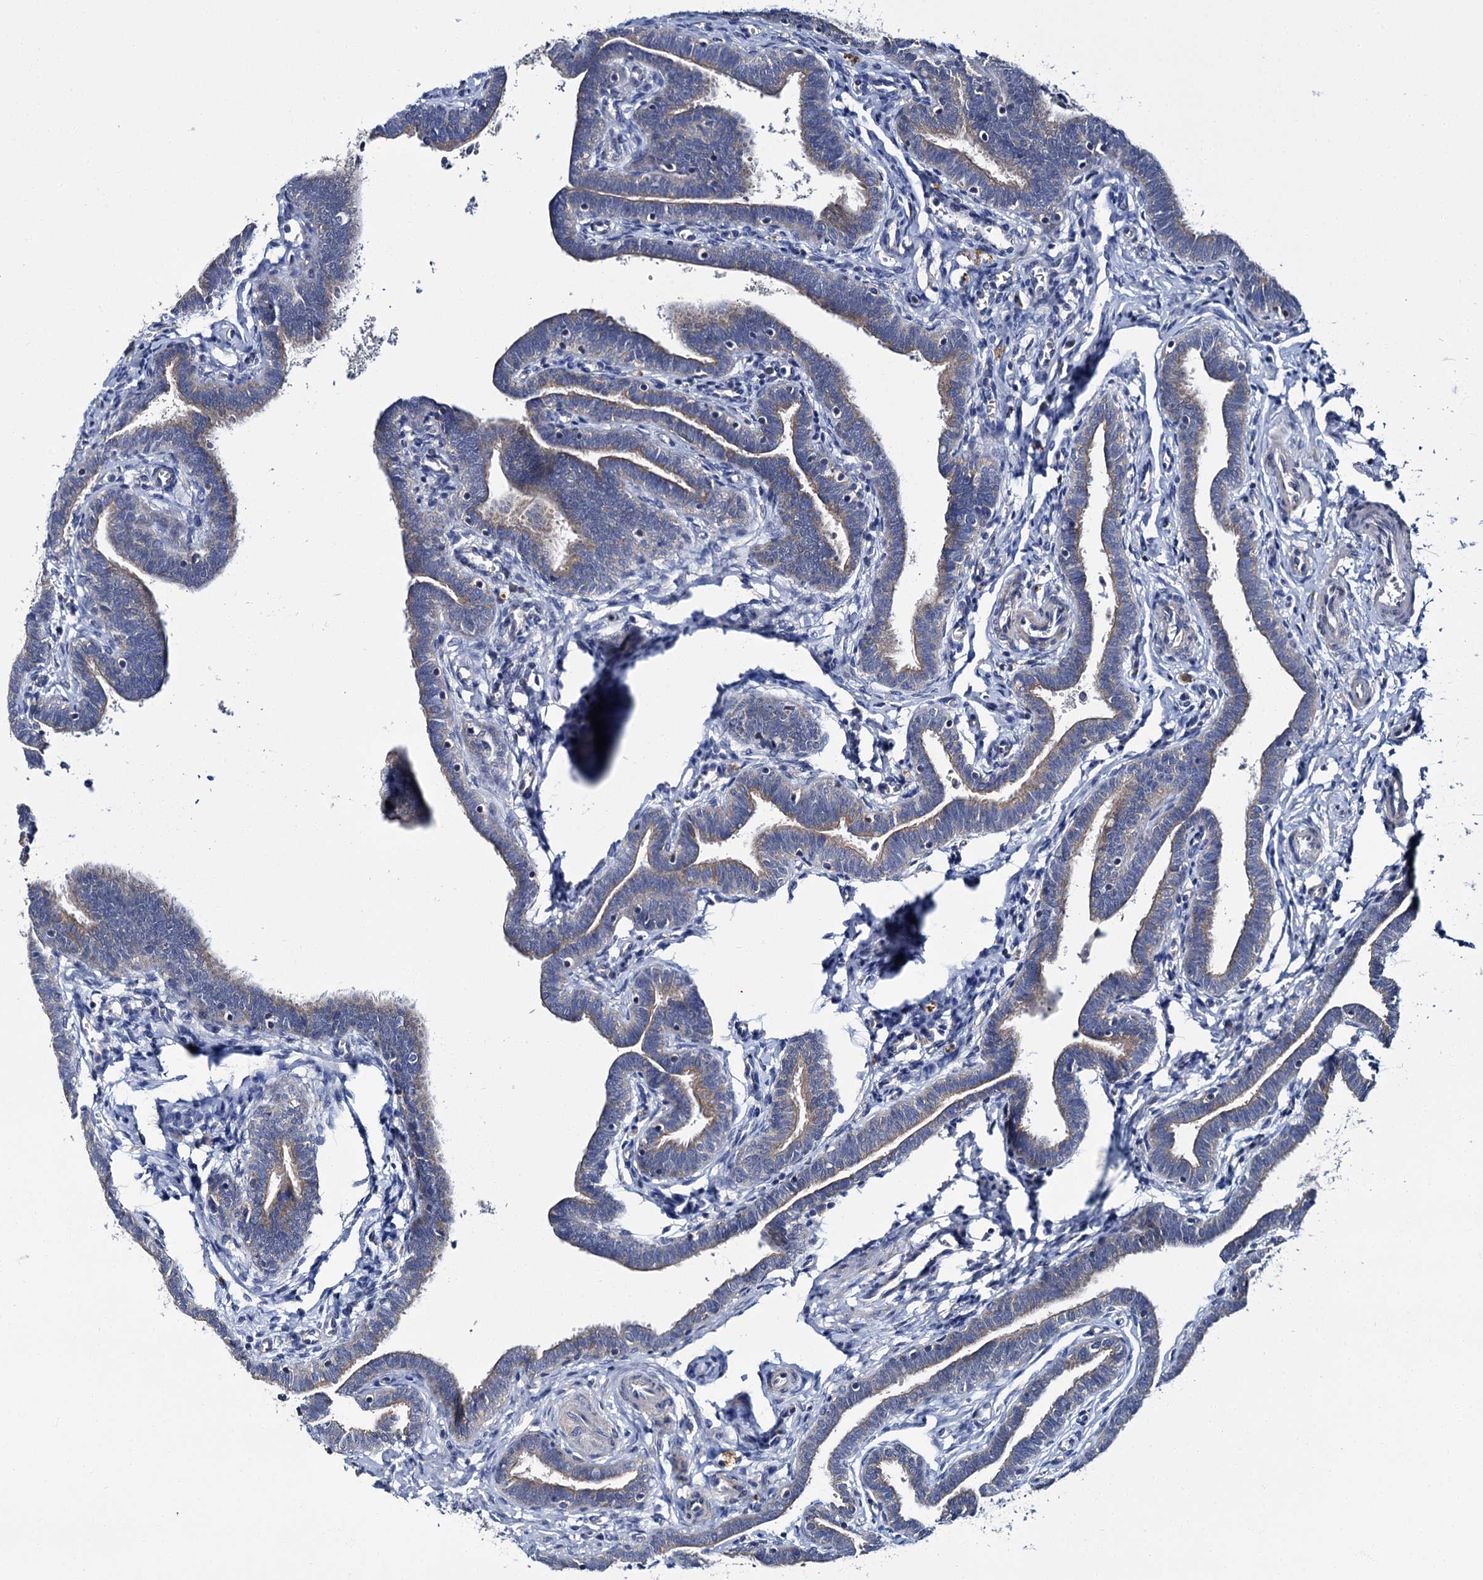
{"staining": {"intensity": "moderate", "quantity": "25%-75%", "location": "cytoplasmic/membranous"}, "tissue": "fallopian tube", "cell_type": "Glandular cells", "image_type": "normal", "snomed": [{"axis": "morphology", "description": "Normal tissue, NOS"}, {"axis": "topography", "description": "Fallopian tube"}], "caption": "The image demonstrates immunohistochemical staining of normal fallopian tube. There is moderate cytoplasmic/membranous expression is appreciated in approximately 25%-75% of glandular cells. (Stains: DAB (3,3'-diaminobenzidine) in brown, nuclei in blue, Microscopy: brightfield microscopy at high magnification).", "gene": "CEP295", "patient": {"sex": "female", "age": 36}}